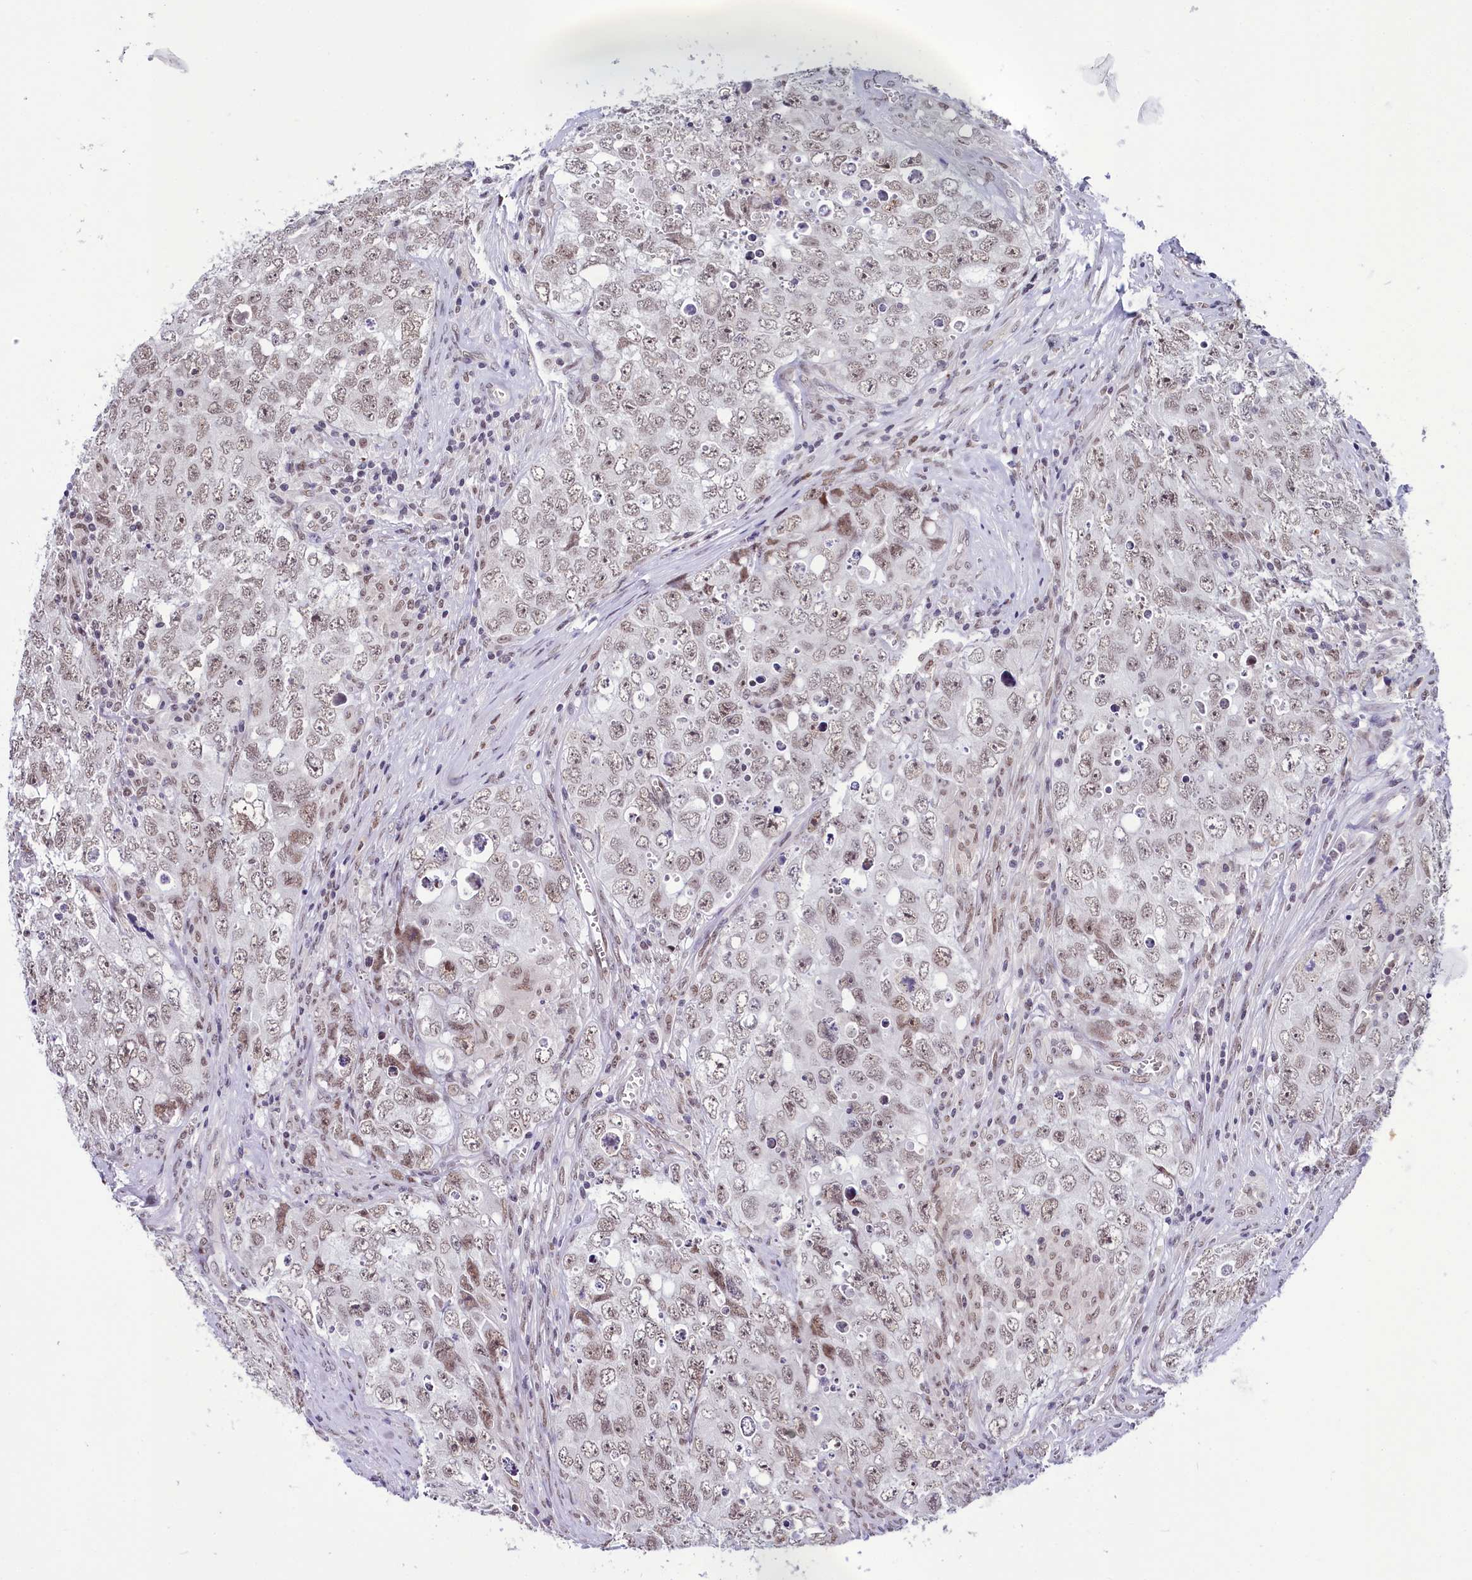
{"staining": {"intensity": "weak", "quantity": ">75%", "location": "nuclear"}, "tissue": "testis cancer", "cell_type": "Tumor cells", "image_type": "cancer", "snomed": [{"axis": "morphology", "description": "Seminoma, NOS"}, {"axis": "morphology", "description": "Carcinoma, Embryonal, NOS"}, {"axis": "topography", "description": "Testis"}], "caption": "IHC of testis cancer (embryonal carcinoma) exhibits low levels of weak nuclear positivity in approximately >75% of tumor cells.", "gene": "SCAF11", "patient": {"sex": "male", "age": 43}}